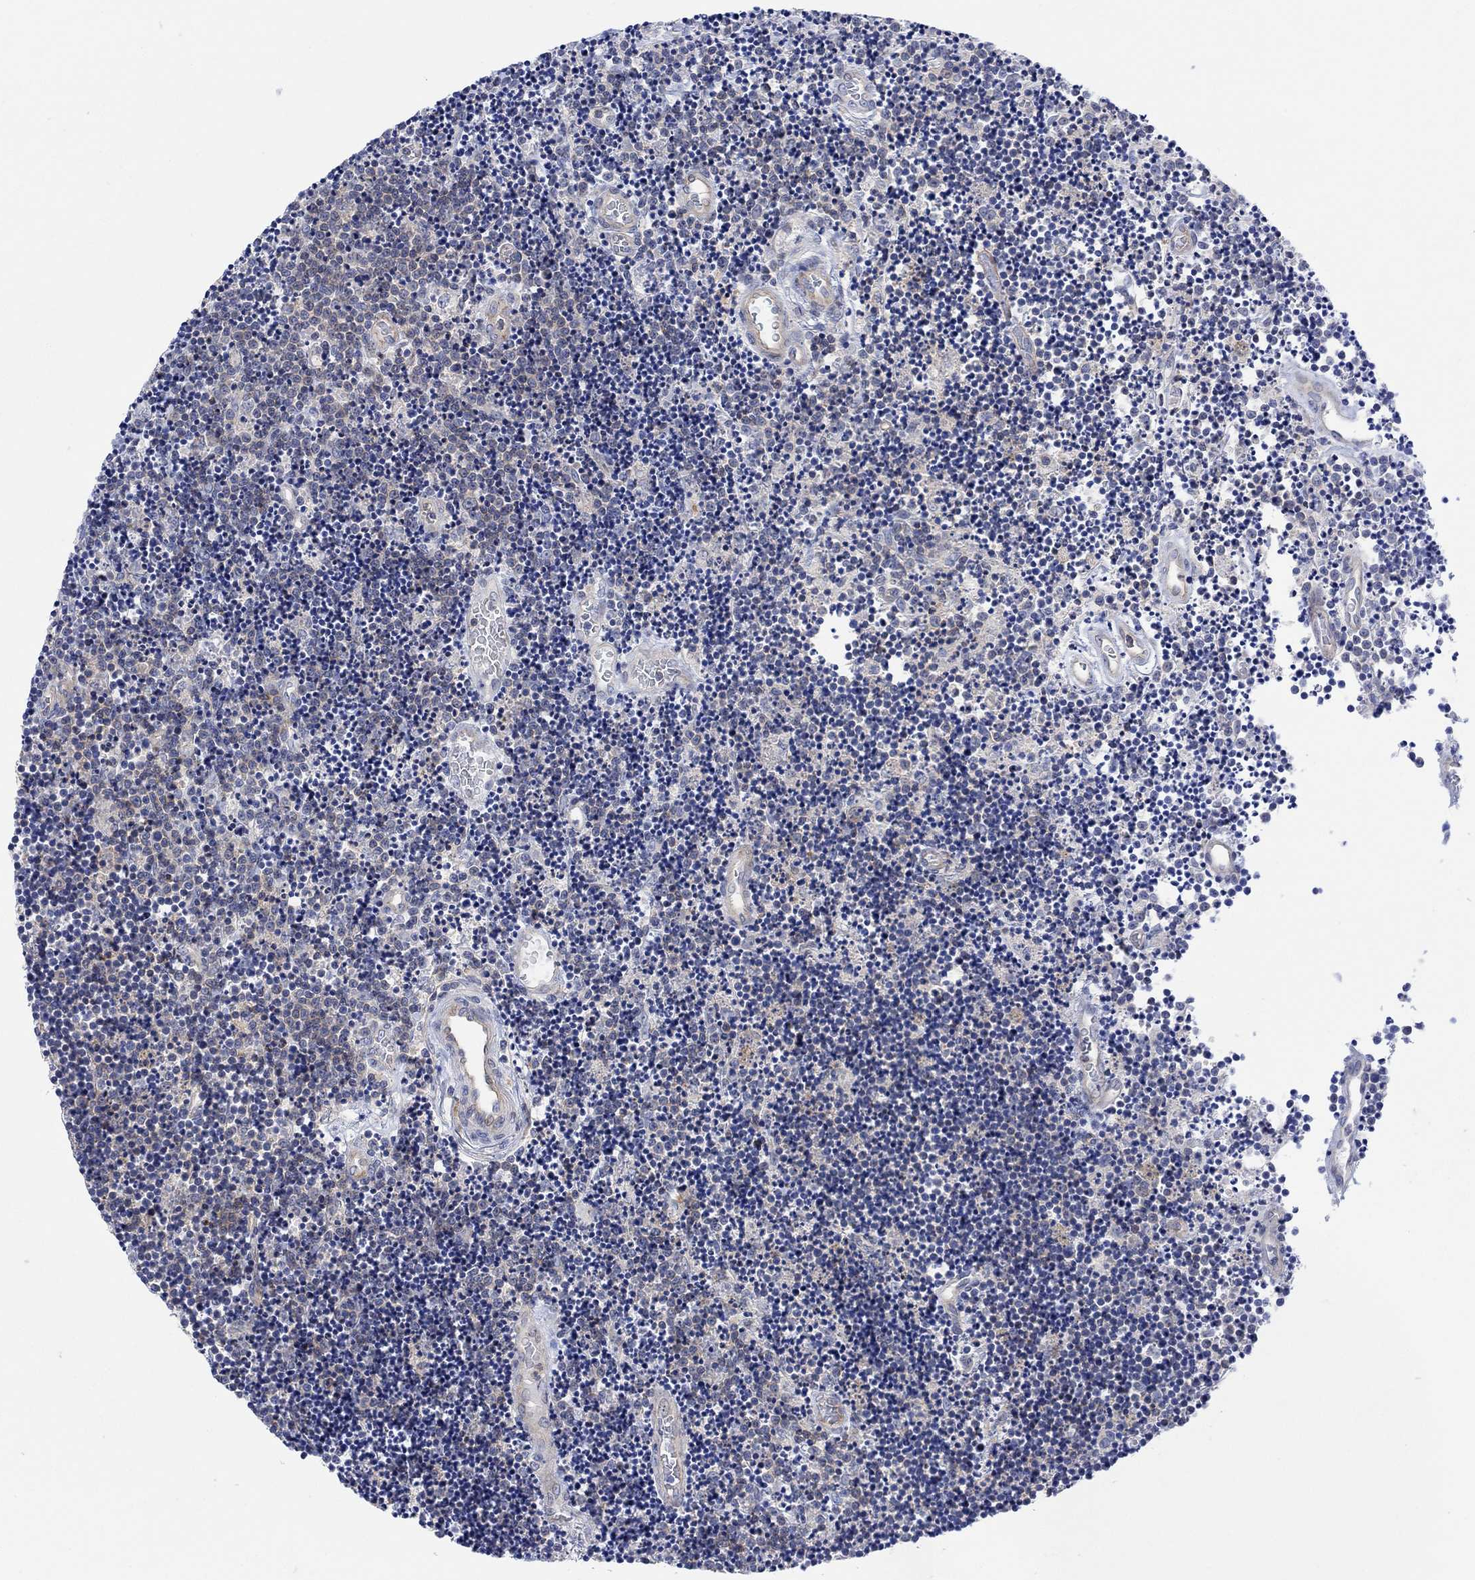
{"staining": {"intensity": "negative", "quantity": "none", "location": "none"}, "tissue": "lymphoma", "cell_type": "Tumor cells", "image_type": "cancer", "snomed": [{"axis": "morphology", "description": "Malignant lymphoma, non-Hodgkin's type, Low grade"}, {"axis": "topography", "description": "Brain"}], "caption": "Human lymphoma stained for a protein using IHC exhibits no expression in tumor cells.", "gene": "ARSK", "patient": {"sex": "female", "age": 66}}